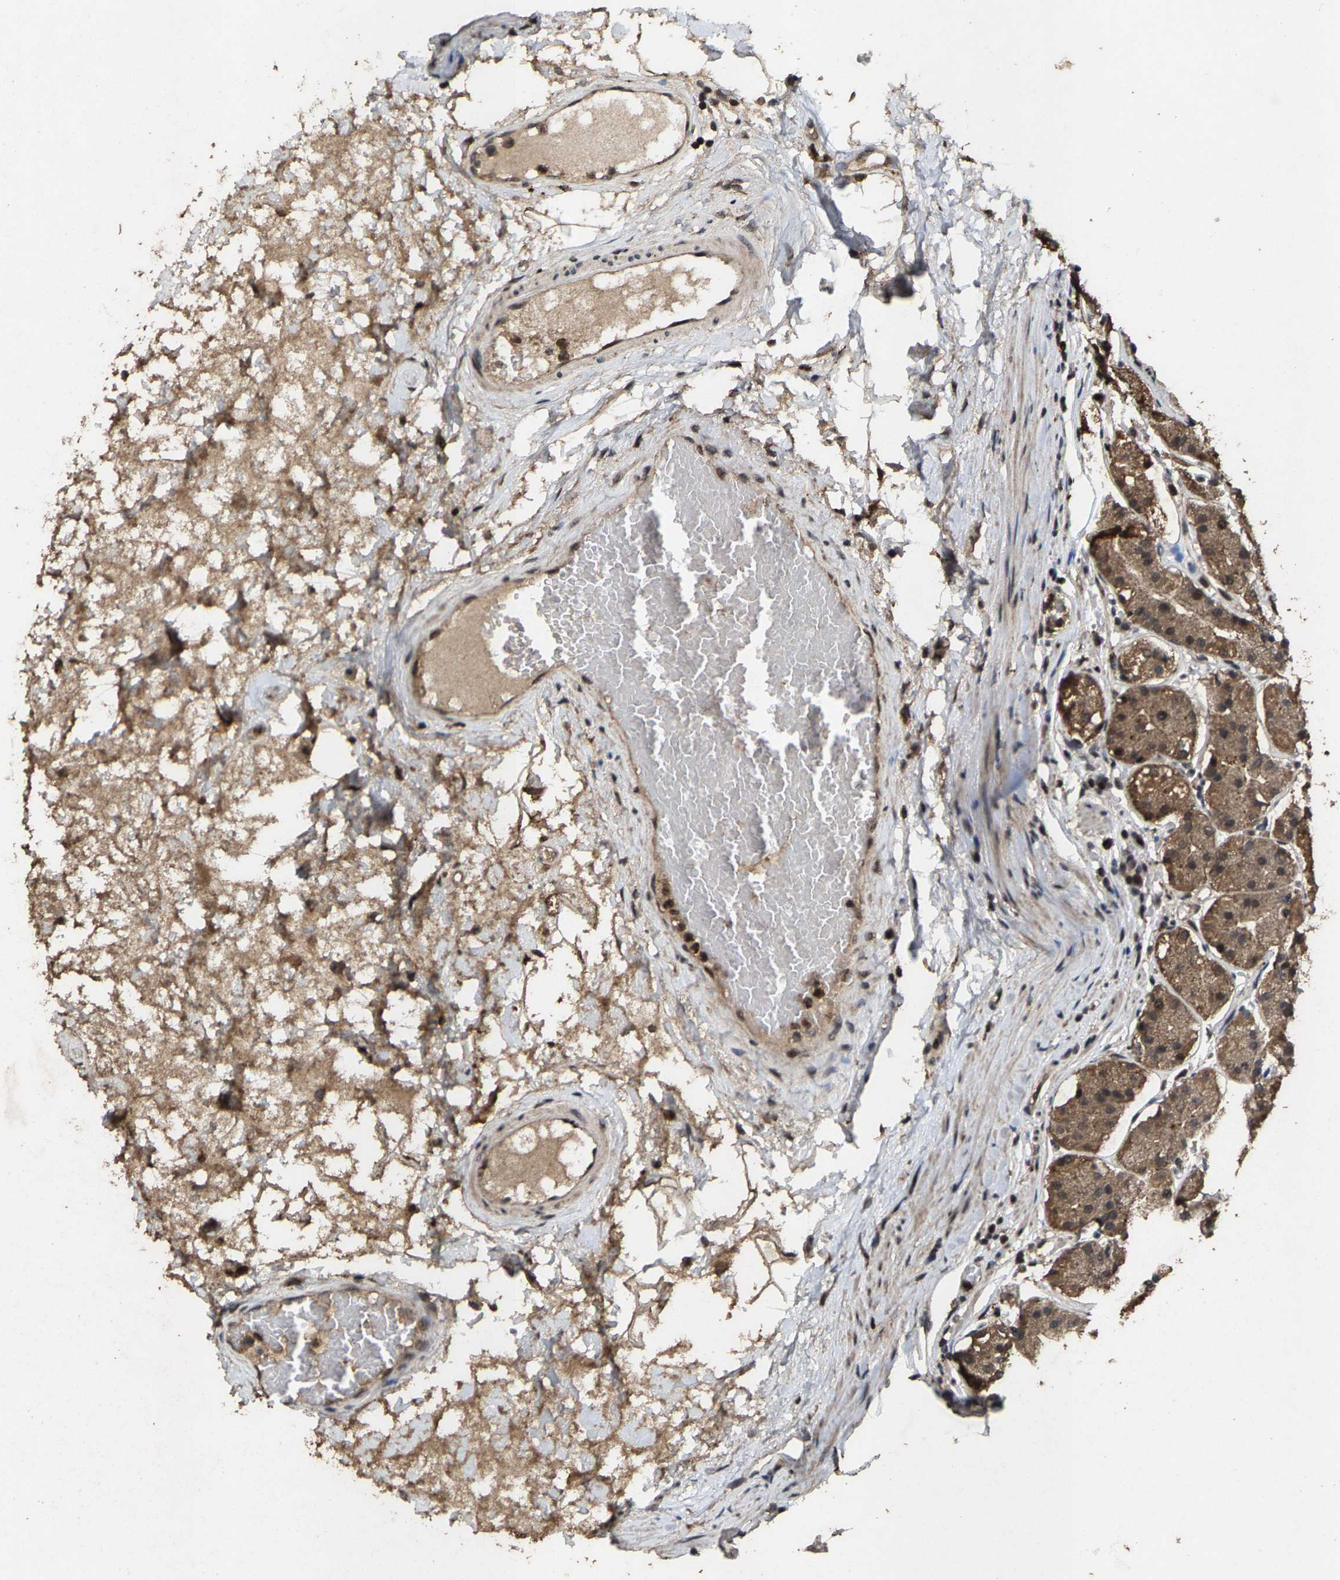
{"staining": {"intensity": "moderate", "quantity": ">75%", "location": "cytoplasmic/membranous,nuclear"}, "tissue": "stomach", "cell_type": "Glandular cells", "image_type": "normal", "snomed": [{"axis": "morphology", "description": "Normal tissue, NOS"}, {"axis": "topography", "description": "Stomach"}, {"axis": "topography", "description": "Stomach, lower"}], "caption": "This photomicrograph reveals benign stomach stained with IHC to label a protein in brown. The cytoplasmic/membranous,nuclear of glandular cells show moderate positivity for the protein. Nuclei are counter-stained blue.", "gene": "HAUS6", "patient": {"sex": "female", "age": 56}}